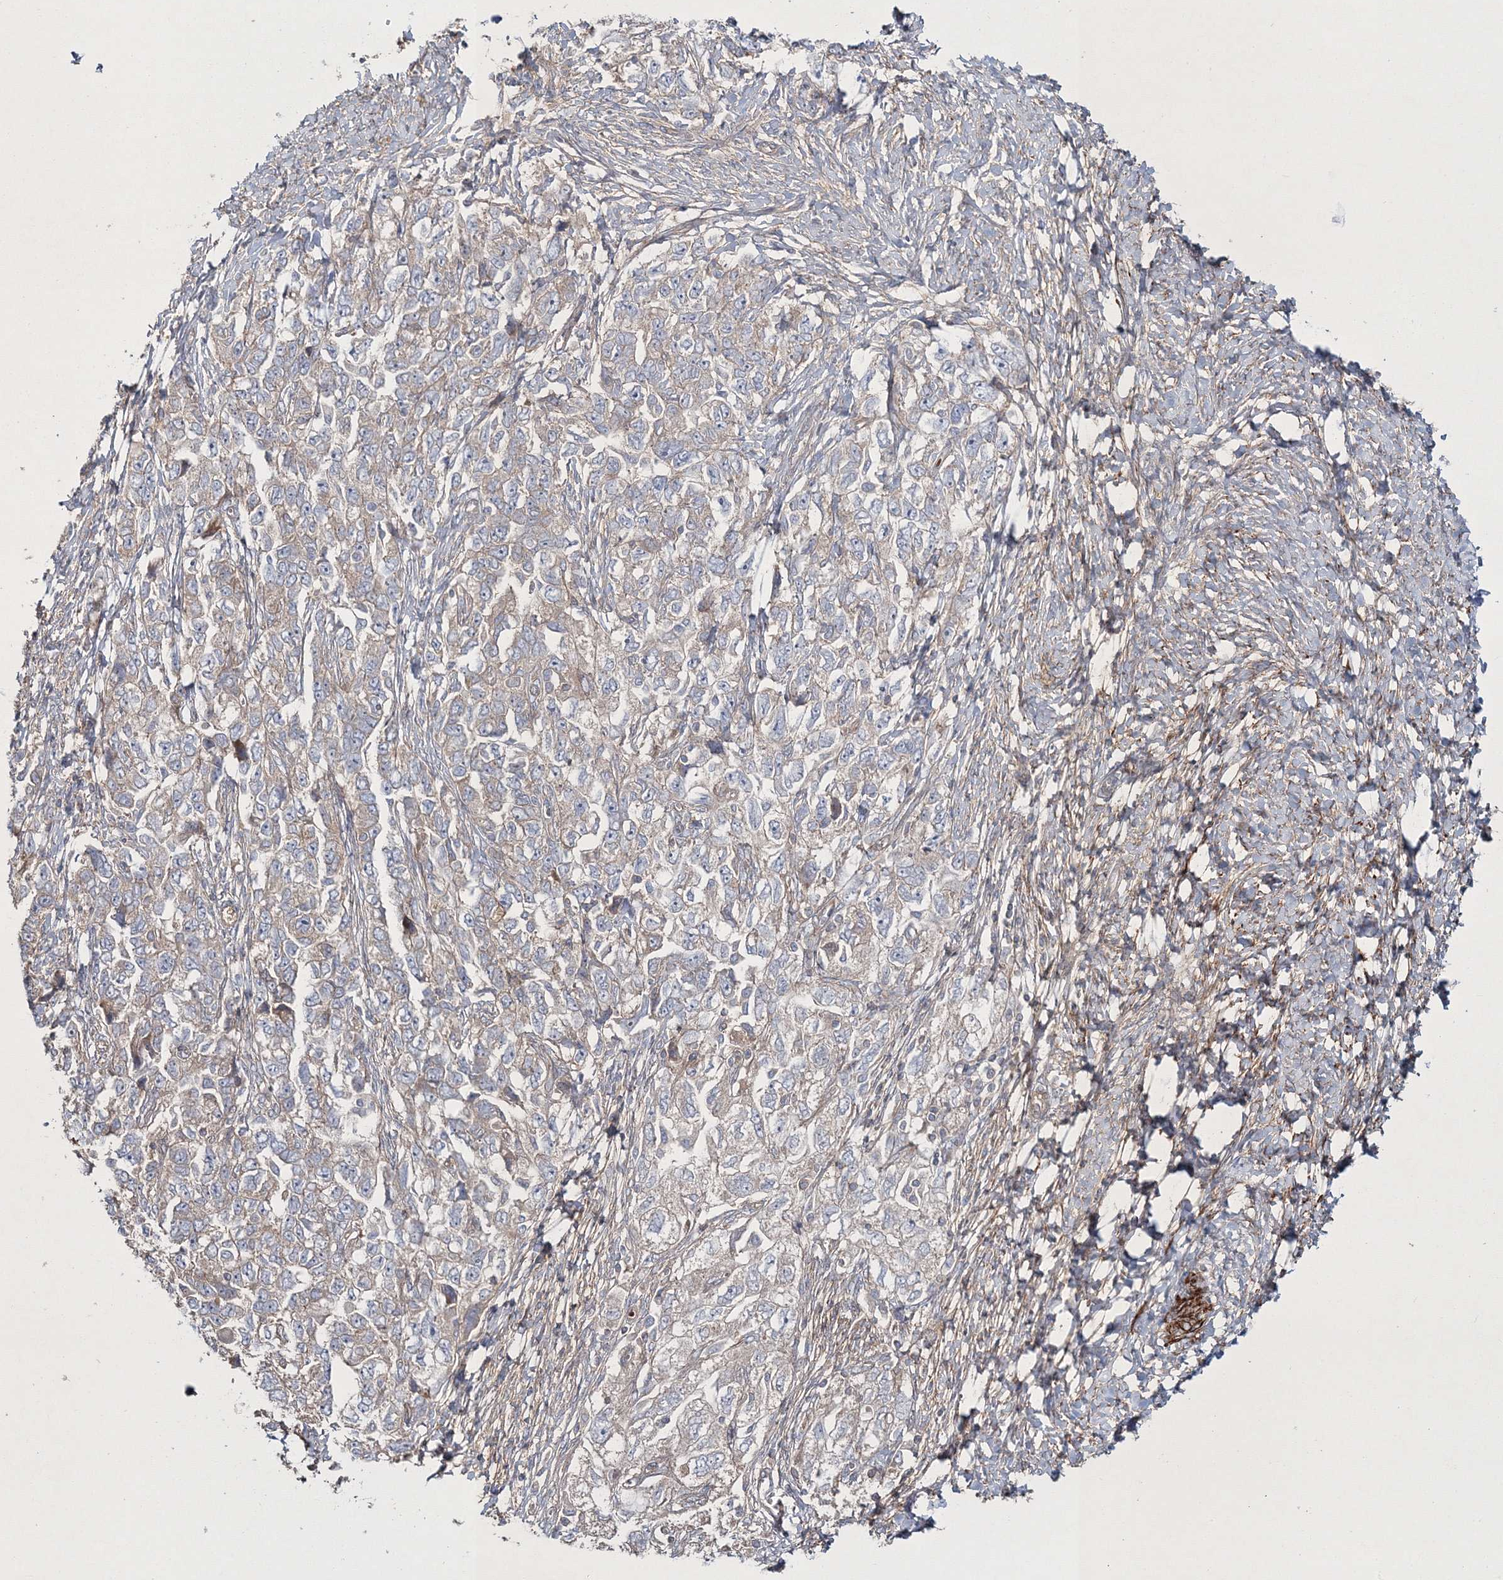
{"staining": {"intensity": "weak", "quantity": "<25%", "location": "cytoplasmic/membranous"}, "tissue": "ovarian cancer", "cell_type": "Tumor cells", "image_type": "cancer", "snomed": [{"axis": "morphology", "description": "Carcinoma, NOS"}, {"axis": "morphology", "description": "Cystadenocarcinoma, serous, NOS"}, {"axis": "topography", "description": "Ovary"}], "caption": "Micrograph shows no significant protein positivity in tumor cells of ovarian cancer.", "gene": "ZSWIM6", "patient": {"sex": "female", "age": 69}}